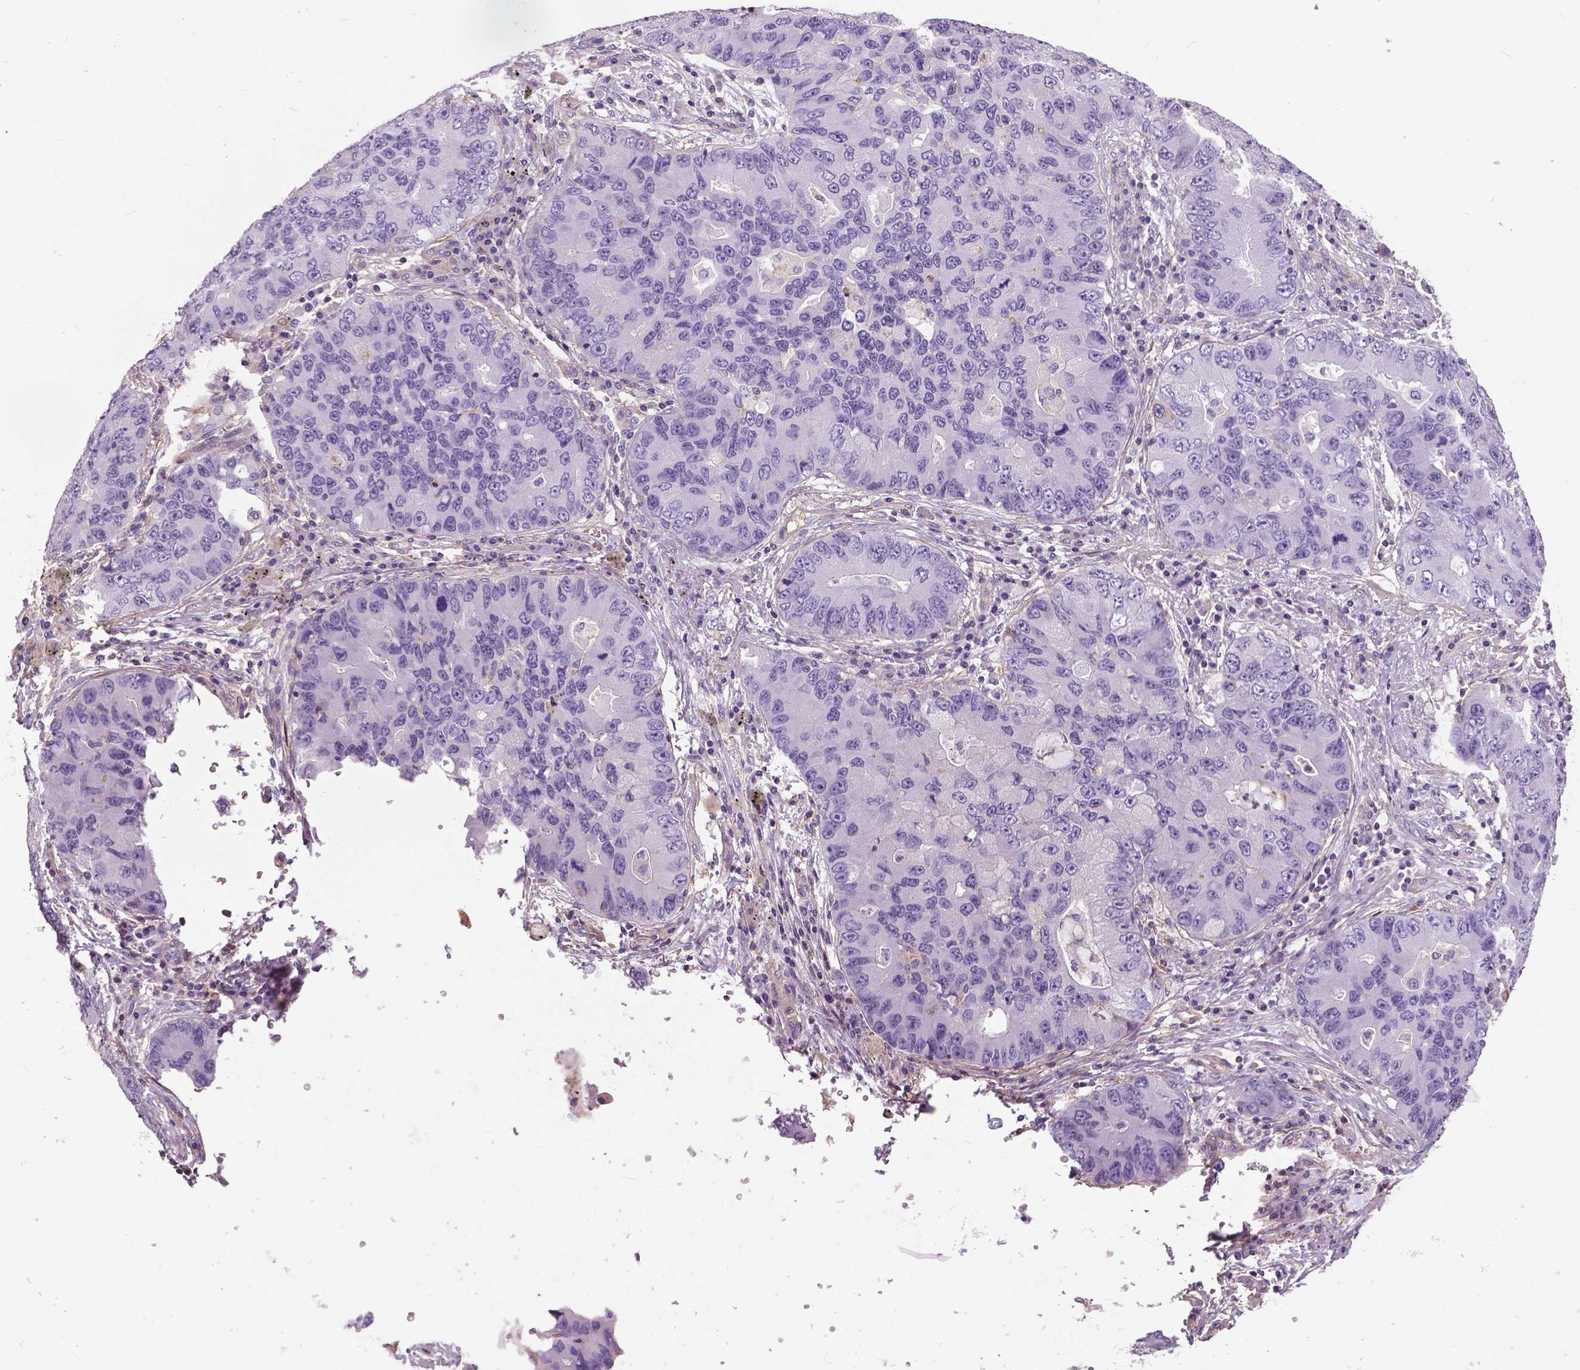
{"staining": {"intensity": "negative", "quantity": "none", "location": "none"}, "tissue": "lung cancer", "cell_type": "Tumor cells", "image_type": "cancer", "snomed": [{"axis": "morphology", "description": "Adenocarcinoma, NOS"}, {"axis": "morphology", "description": "Adenocarcinoma, metastatic, NOS"}, {"axis": "topography", "description": "Lymph node"}, {"axis": "topography", "description": "Lung"}], "caption": "The histopathology image reveals no significant expression in tumor cells of lung adenocarcinoma.", "gene": "ANXA13", "patient": {"sex": "female", "age": 54}}